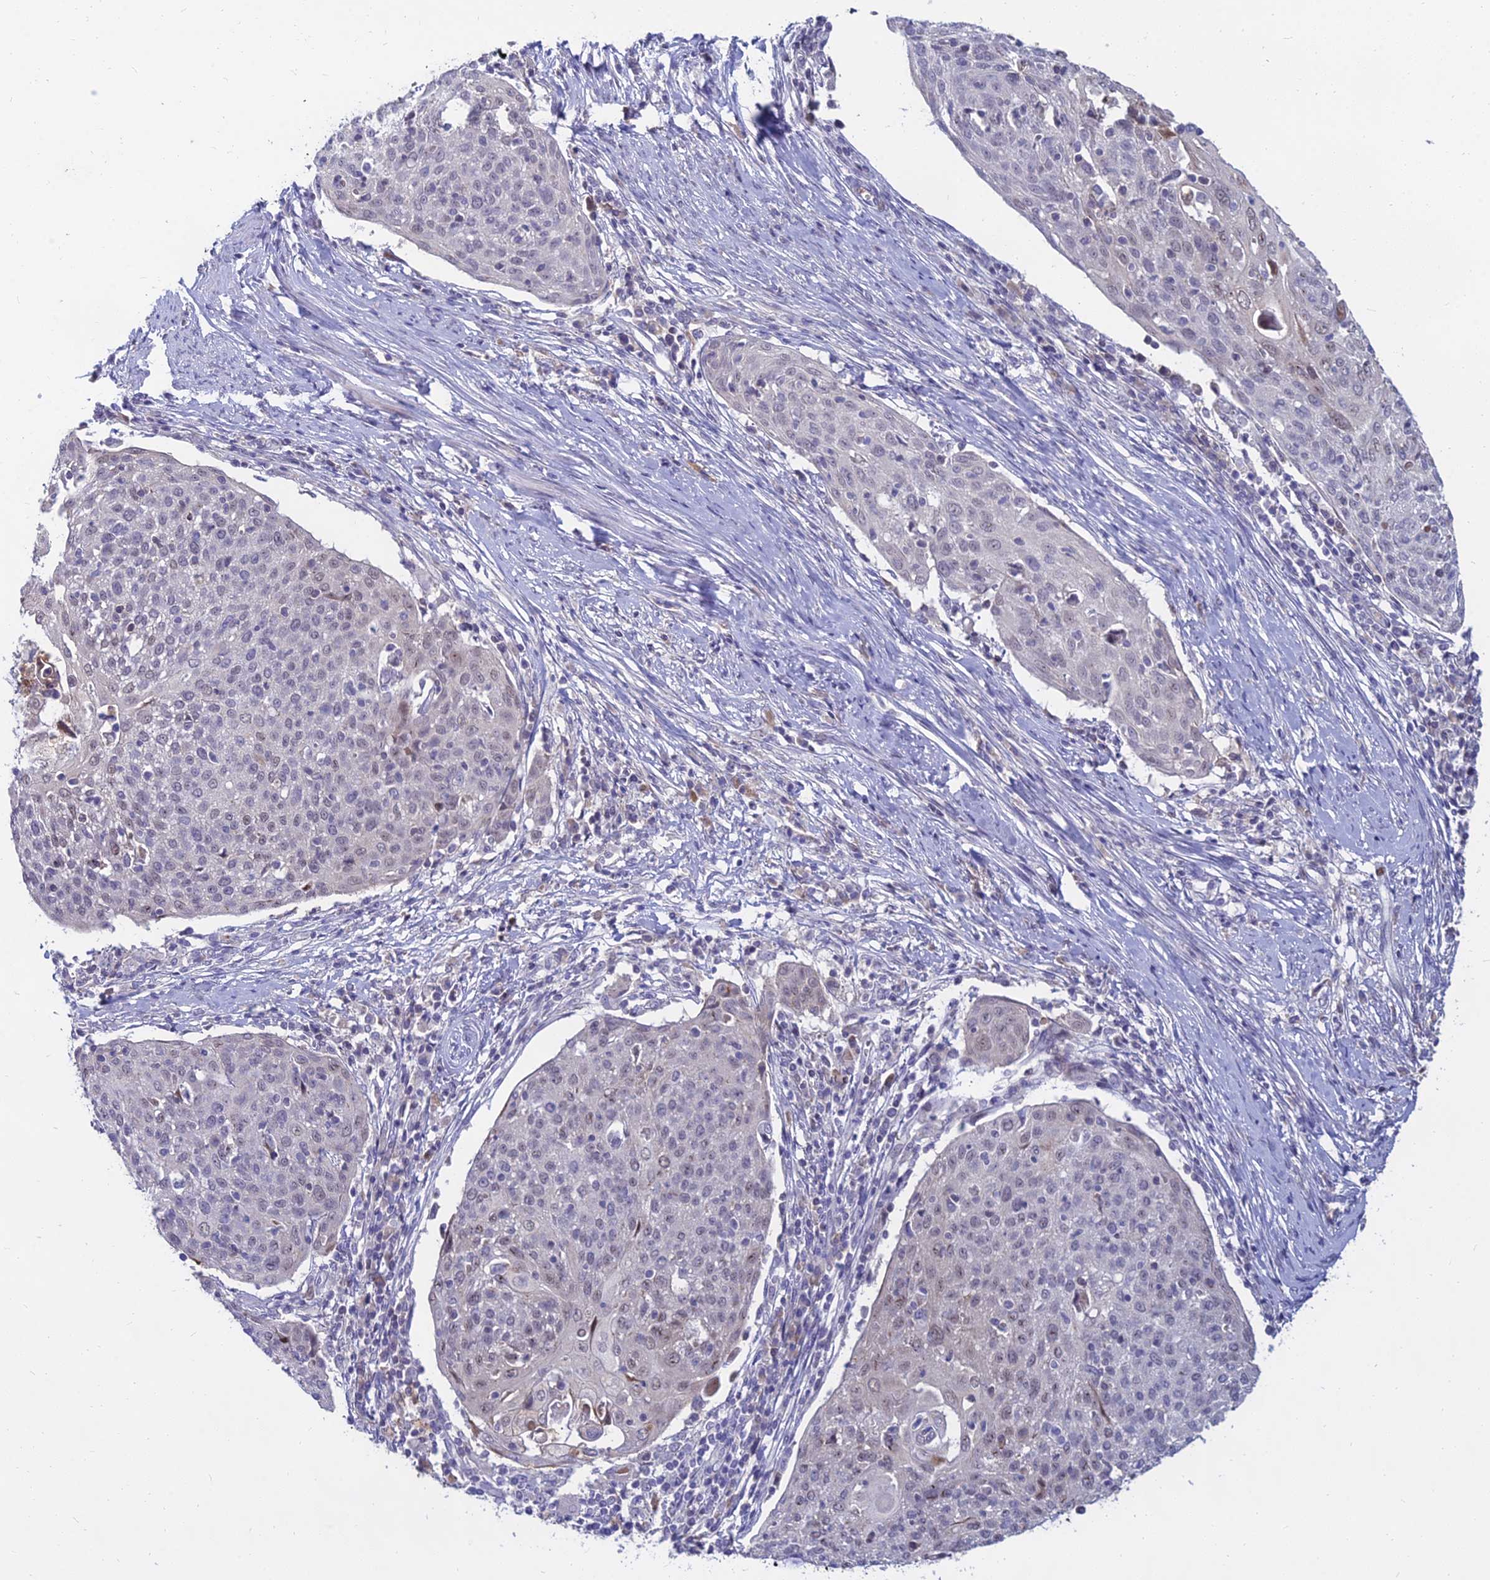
{"staining": {"intensity": "weak", "quantity": "<25%", "location": "nuclear"}, "tissue": "cervical cancer", "cell_type": "Tumor cells", "image_type": "cancer", "snomed": [{"axis": "morphology", "description": "Squamous cell carcinoma, NOS"}, {"axis": "topography", "description": "Cervix"}], "caption": "There is no significant expression in tumor cells of squamous cell carcinoma (cervical). (Immunohistochemistry, brightfield microscopy, high magnification).", "gene": "GOLGA6D", "patient": {"sex": "female", "age": 67}}